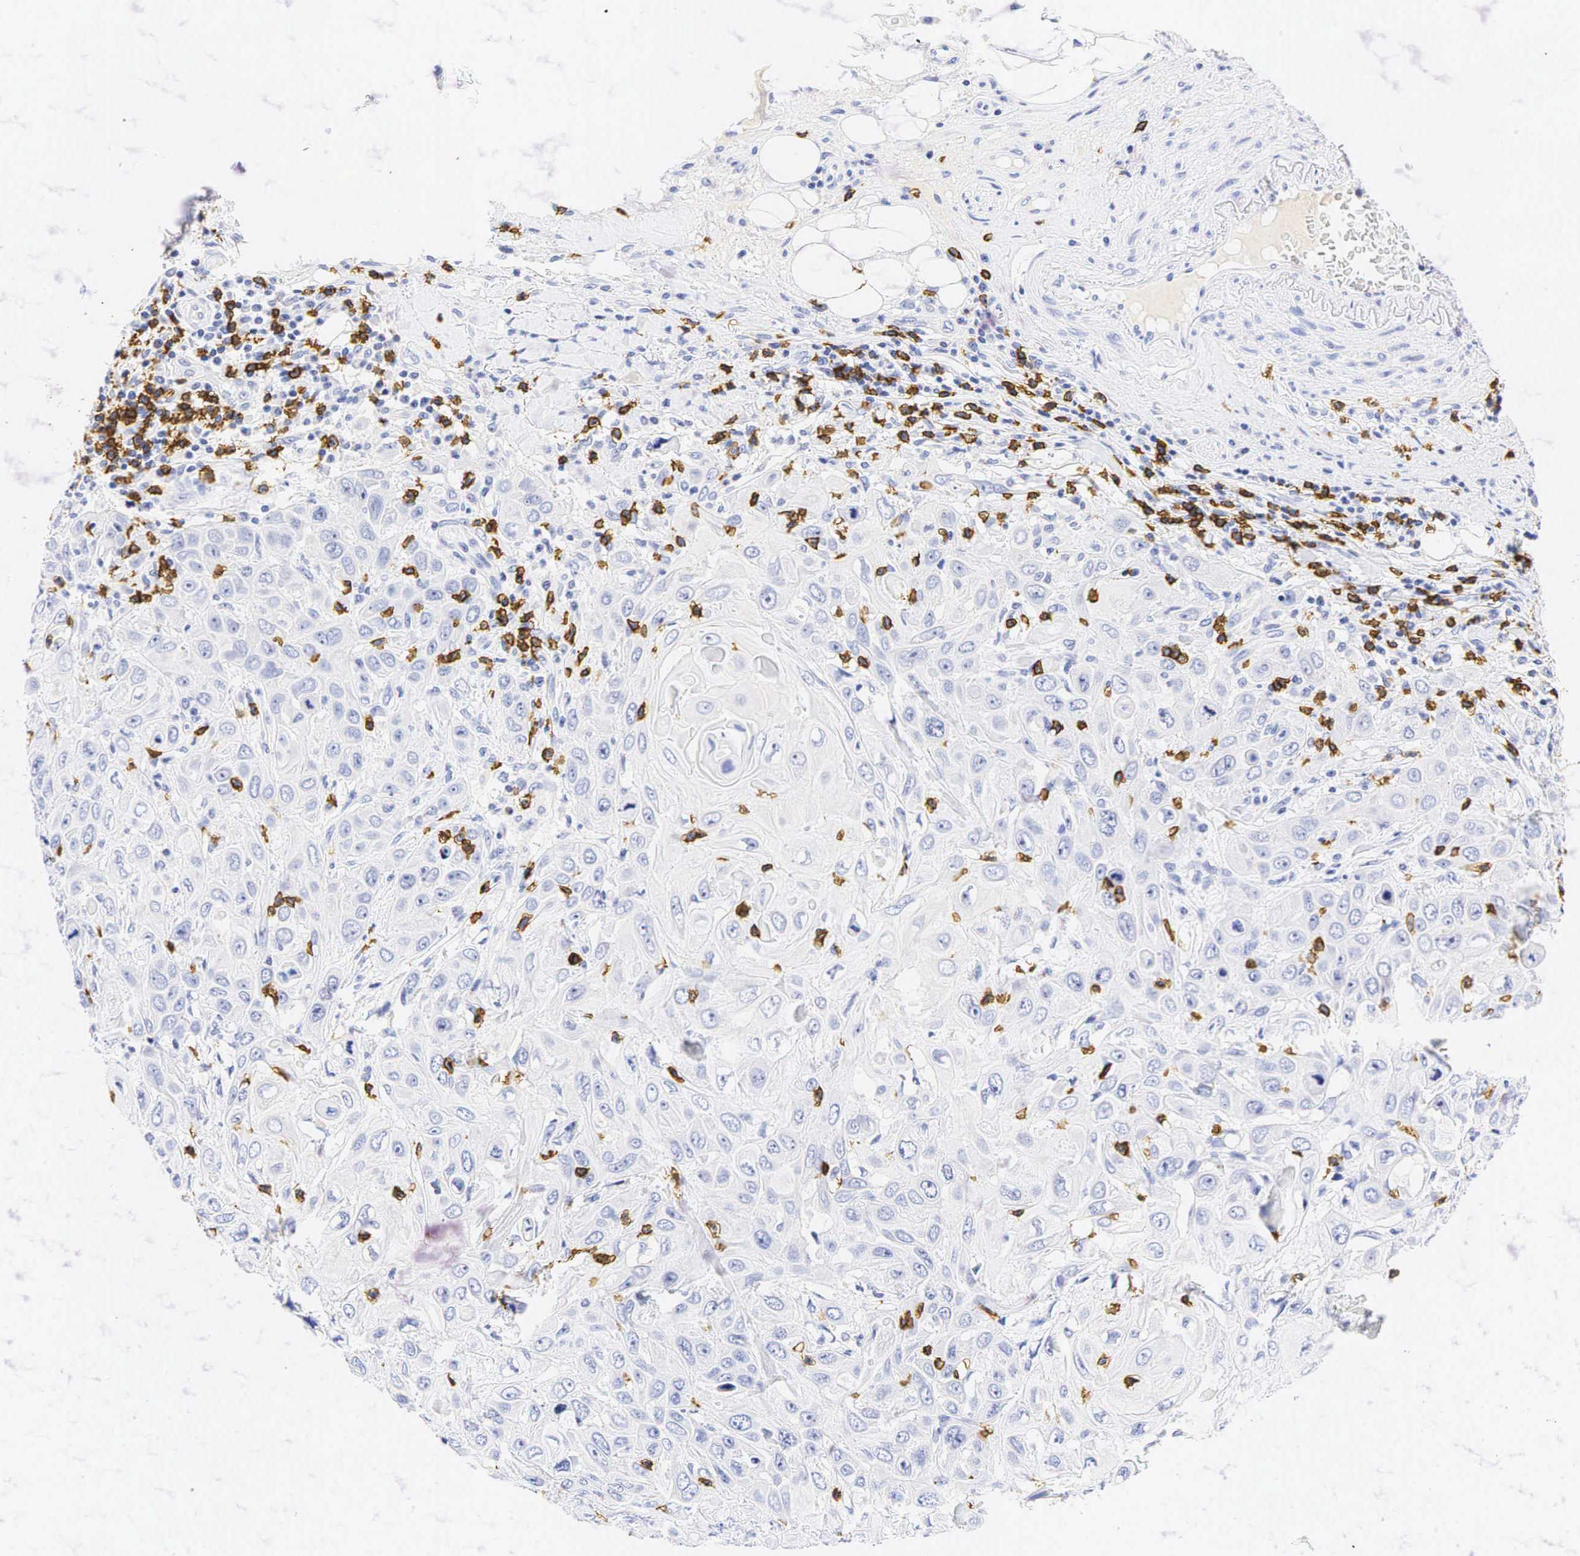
{"staining": {"intensity": "negative", "quantity": "none", "location": "none"}, "tissue": "skin cancer", "cell_type": "Tumor cells", "image_type": "cancer", "snomed": [{"axis": "morphology", "description": "Squamous cell carcinoma, NOS"}, {"axis": "topography", "description": "Skin"}], "caption": "Immunohistochemistry (IHC) of human skin cancer (squamous cell carcinoma) demonstrates no staining in tumor cells.", "gene": "CD8A", "patient": {"sex": "male", "age": 84}}